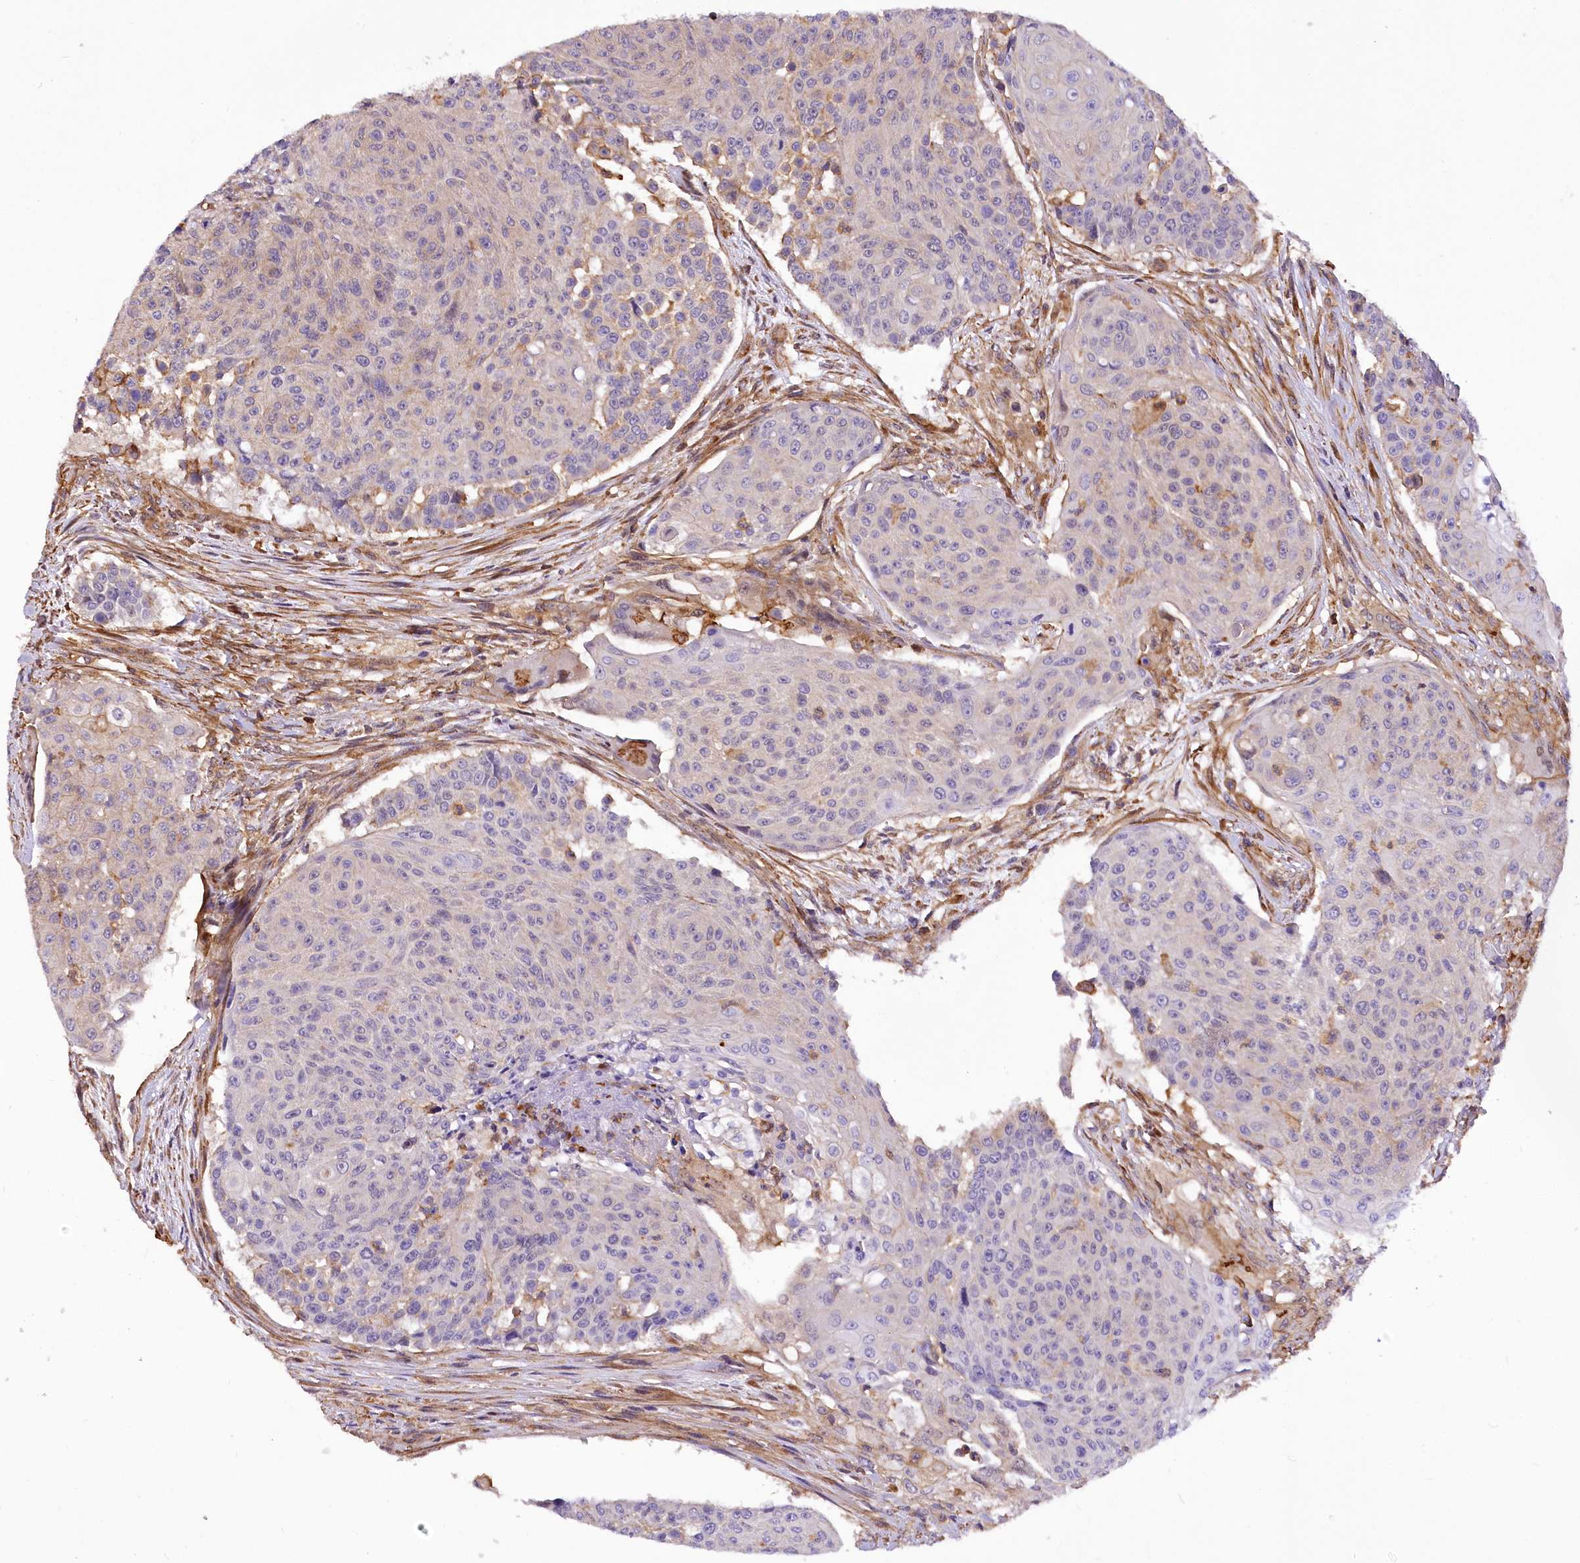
{"staining": {"intensity": "negative", "quantity": "none", "location": "none"}, "tissue": "urothelial cancer", "cell_type": "Tumor cells", "image_type": "cancer", "snomed": [{"axis": "morphology", "description": "Urothelial carcinoma, High grade"}, {"axis": "topography", "description": "Urinary bladder"}], "caption": "There is no significant staining in tumor cells of high-grade urothelial carcinoma.", "gene": "DPP3", "patient": {"sex": "female", "age": 63}}